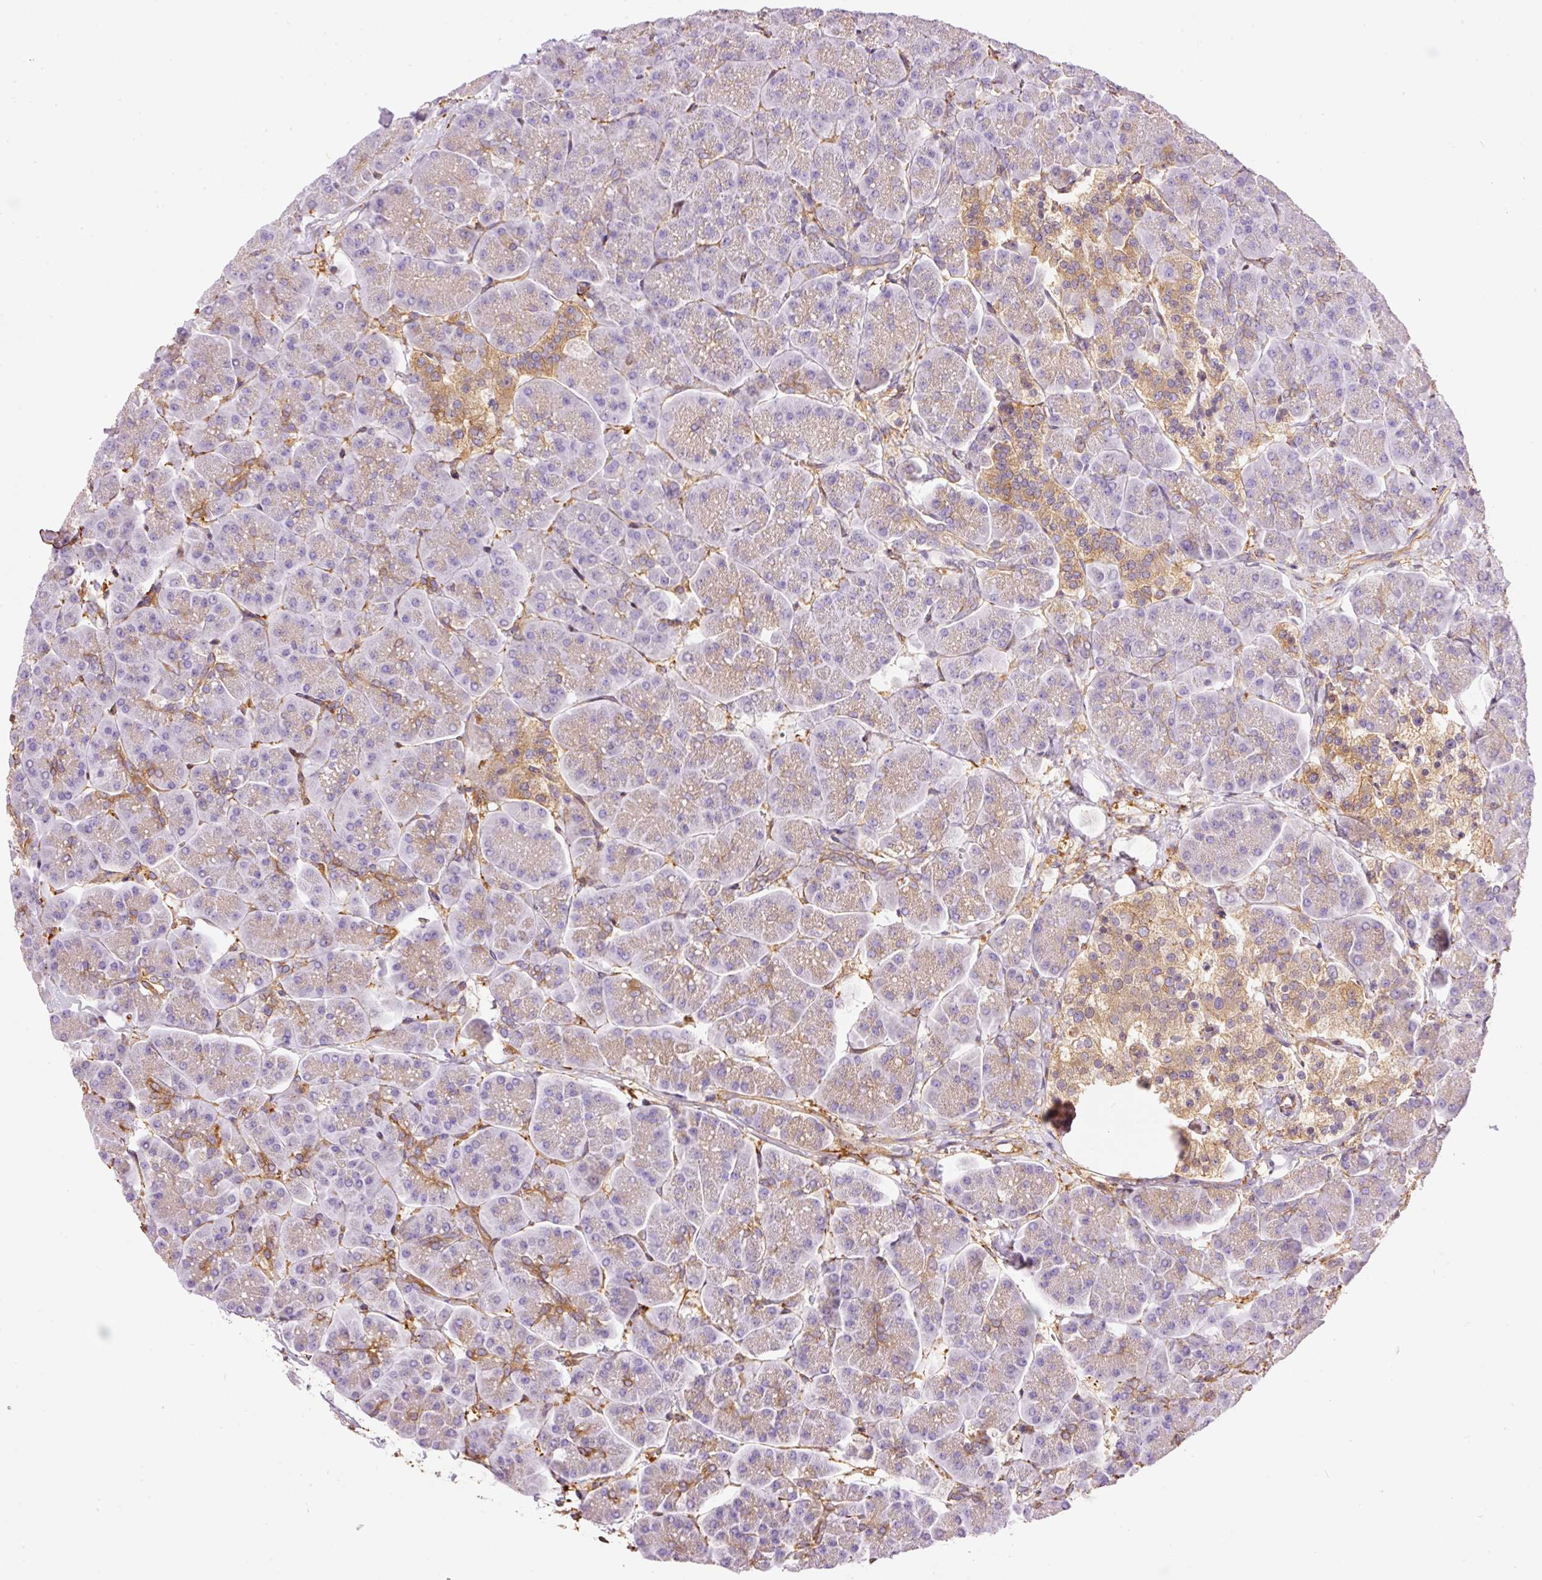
{"staining": {"intensity": "moderate", "quantity": "<25%", "location": "cytoplasmic/membranous"}, "tissue": "pancreas", "cell_type": "Exocrine glandular cells", "image_type": "normal", "snomed": [{"axis": "morphology", "description": "Normal tissue, NOS"}, {"axis": "topography", "description": "Pancreas"}, {"axis": "topography", "description": "Peripheral nerve tissue"}], "caption": "Pancreas stained with a brown dye shows moderate cytoplasmic/membranous positive staining in about <25% of exocrine glandular cells.", "gene": "ENSG00000249624", "patient": {"sex": "male", "age": 54}}